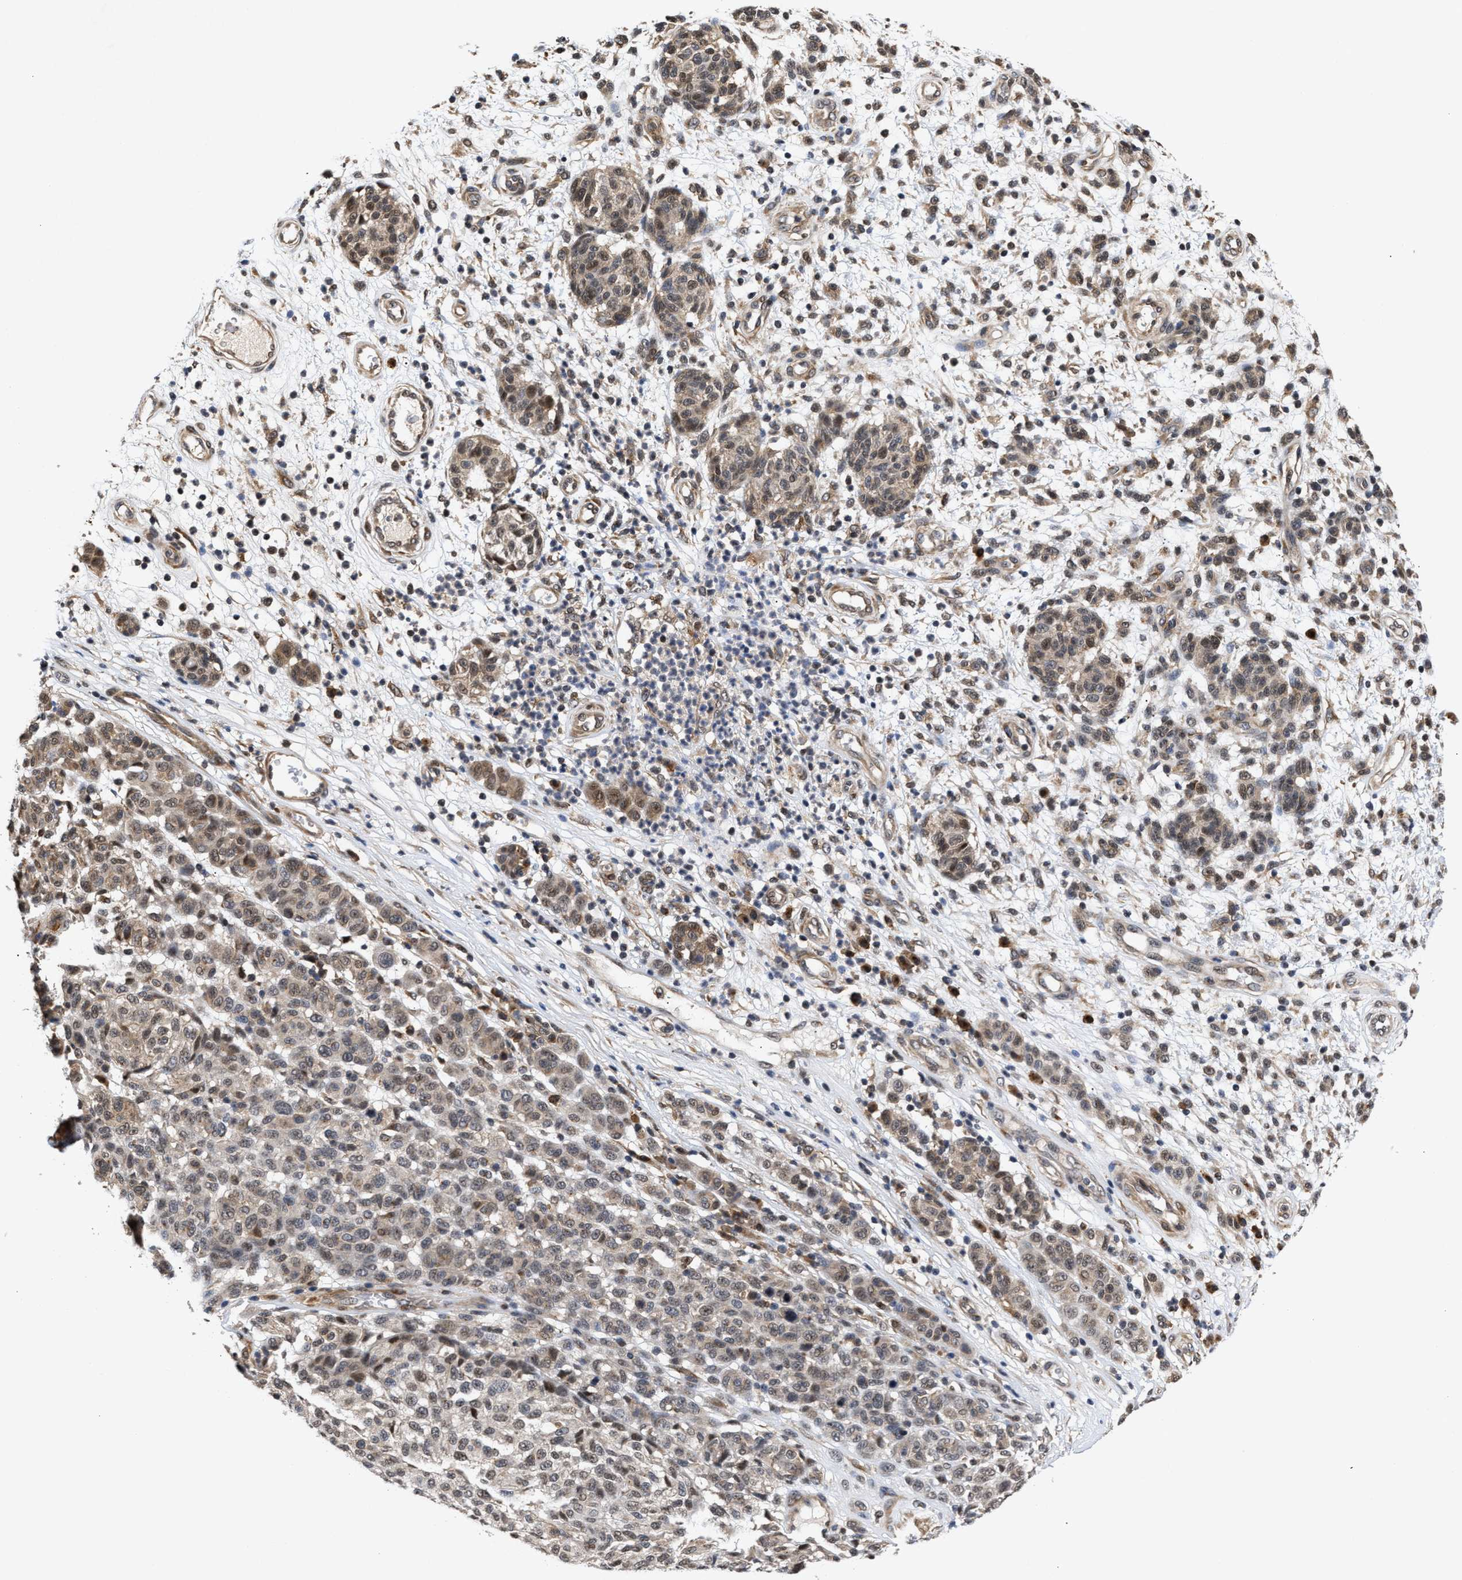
{"staining": {"intensity": "moderate", "quantity": ">75%", "location": "cytoplasmic/membranous"}, "tissue": "melanoma", "cell_type": "Tumor cells", "image_type": "cancer", "snomed": [{"axis": "morphology", "description": "Malignant melanoma, NOS"}, {"axis": "topography", "description": "Skin"}], "caption": "Malignant melanoma stained for a protein (brown) exhibits moderate cytoplasmic/membranous positive expression in approximately >75% of tumor cells.", "gene": "CLIP2", "patient": {"sex": "male", "age": 59}}